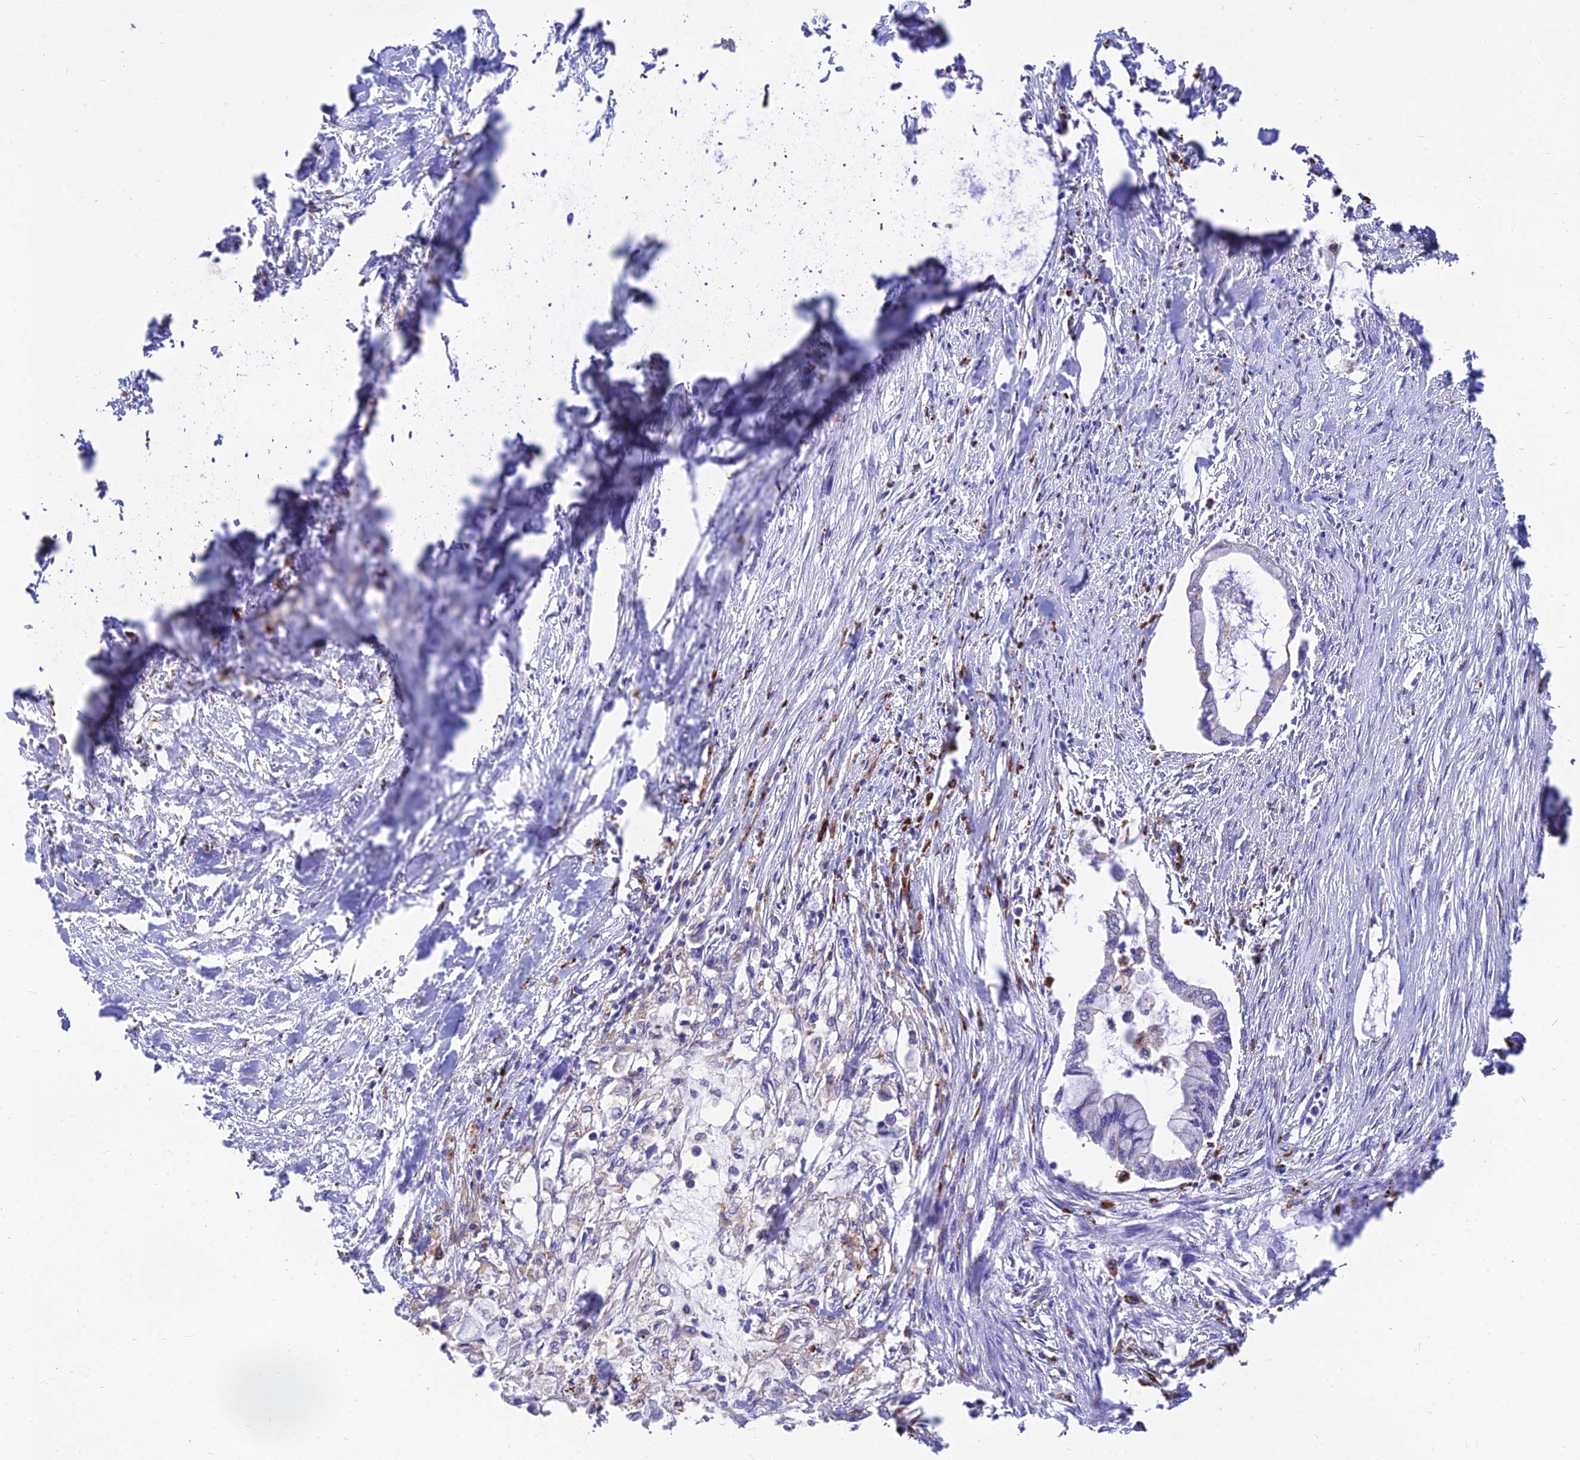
{"staining": {"intensity": "weak", "quantity": "<25%", "location": "cytoplasmic/membranous"}, "tissue": "pancreatic cancer", "cell_type": "Tumor cells", "image_type": "cancer", "snomed": [{"axis": "morphology", "description": "Adenocarcinoma, NOS"}, {"axis": "topography", "description": "Pancreas"}], "caption": "Tumor cells are negative for brown protein staining in pancreatic cancer.", "gene": "PNLIPRP3", "patient": {"sex": "male", "age": 48}}